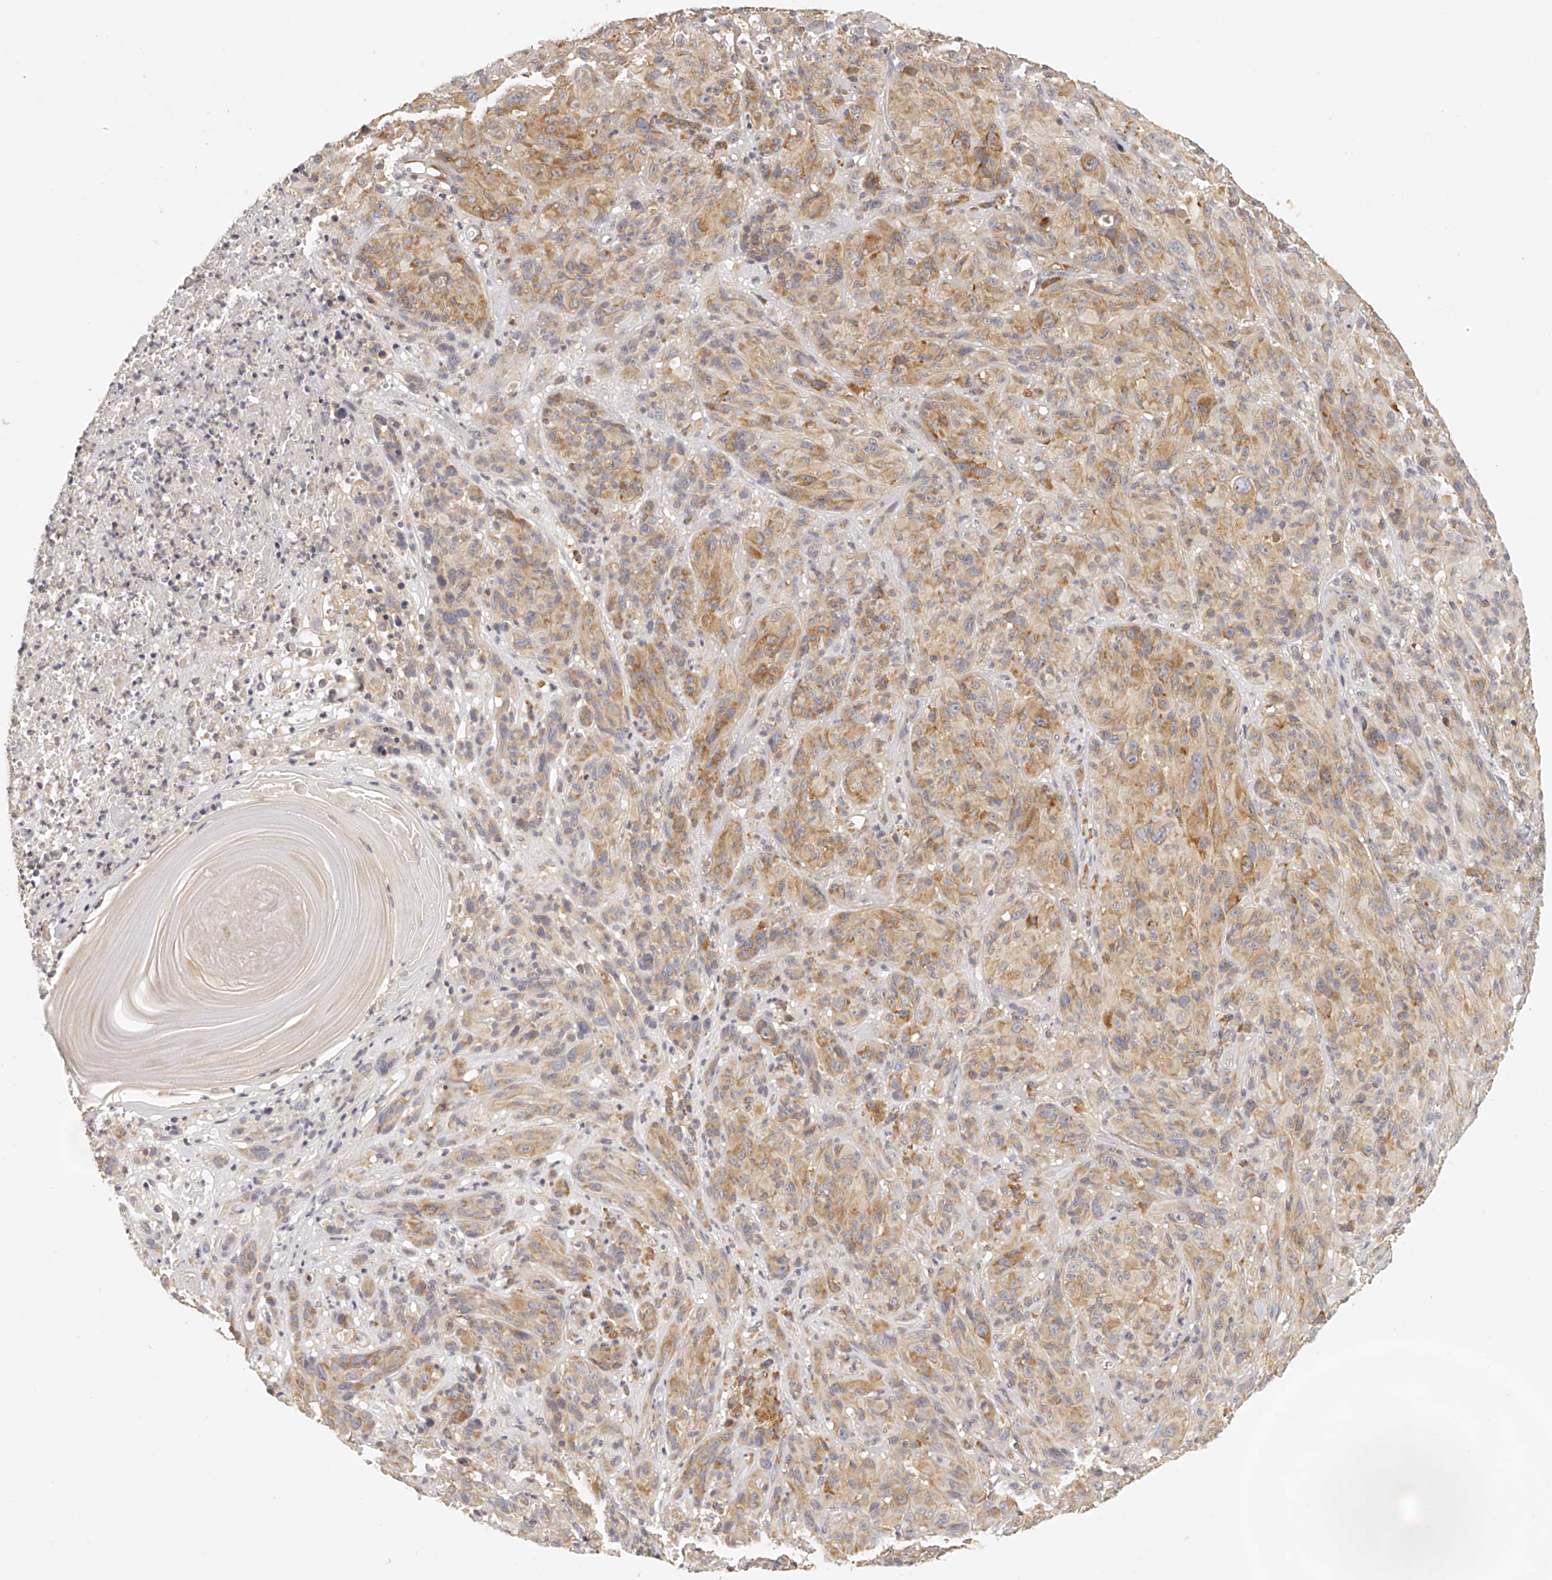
{"staining": {"intensity": "moderate", "quantity": ">75%", "location": "cytoplasmic/membranous"}, "tissue": "melanoma", "cell_type": "Tumor cells", "image_type": "cancer", "snomed": [{"axis": "morphology", "description": "Malignant melanoma, NOS"}, {"axis": "topography", "description": "Skin of head"}], "caption": "Moderate cytoplasmic/membranous protein staining is identified in about >75% of tumor cells in melanoma. The protein of interest is shown in brown color, while the nuclei are stained blue.", "gene": "EIF3I", "patient": {"sex": "male", "age": 96}}